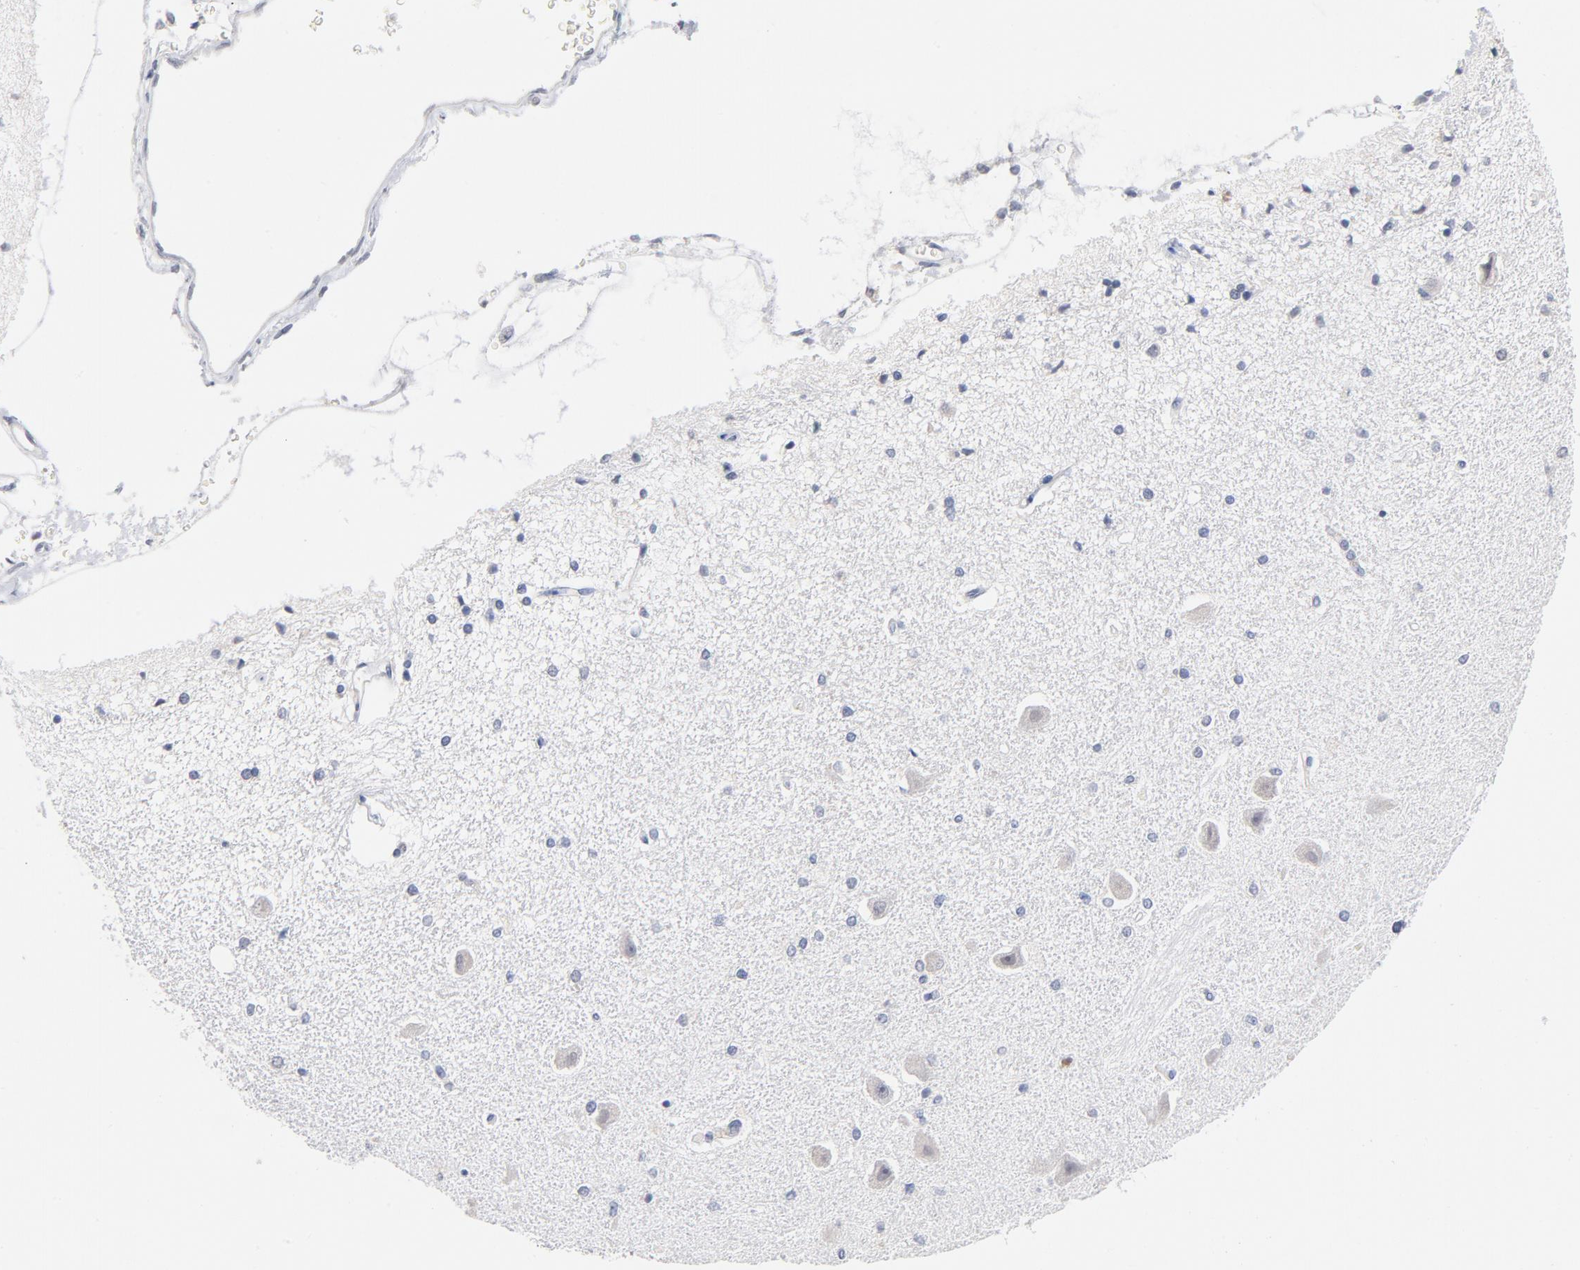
{"staining": {"intensity": "negative", "quantity": "none", "location": "none"}, "tissue": "hippocampus", "cell_type": "Glial cells", "image_type": "normal", "snomed": [{"axis": "morphology", "description": "Normal tissue, NOS"}, {"axis": "topography", "description": "Hippocampus"}], "caption": "Glial cells show no significant positivity in unremarkable hippocampus.", "gene": "RBM3", "patient": {"sex": "female", "age": 54}}